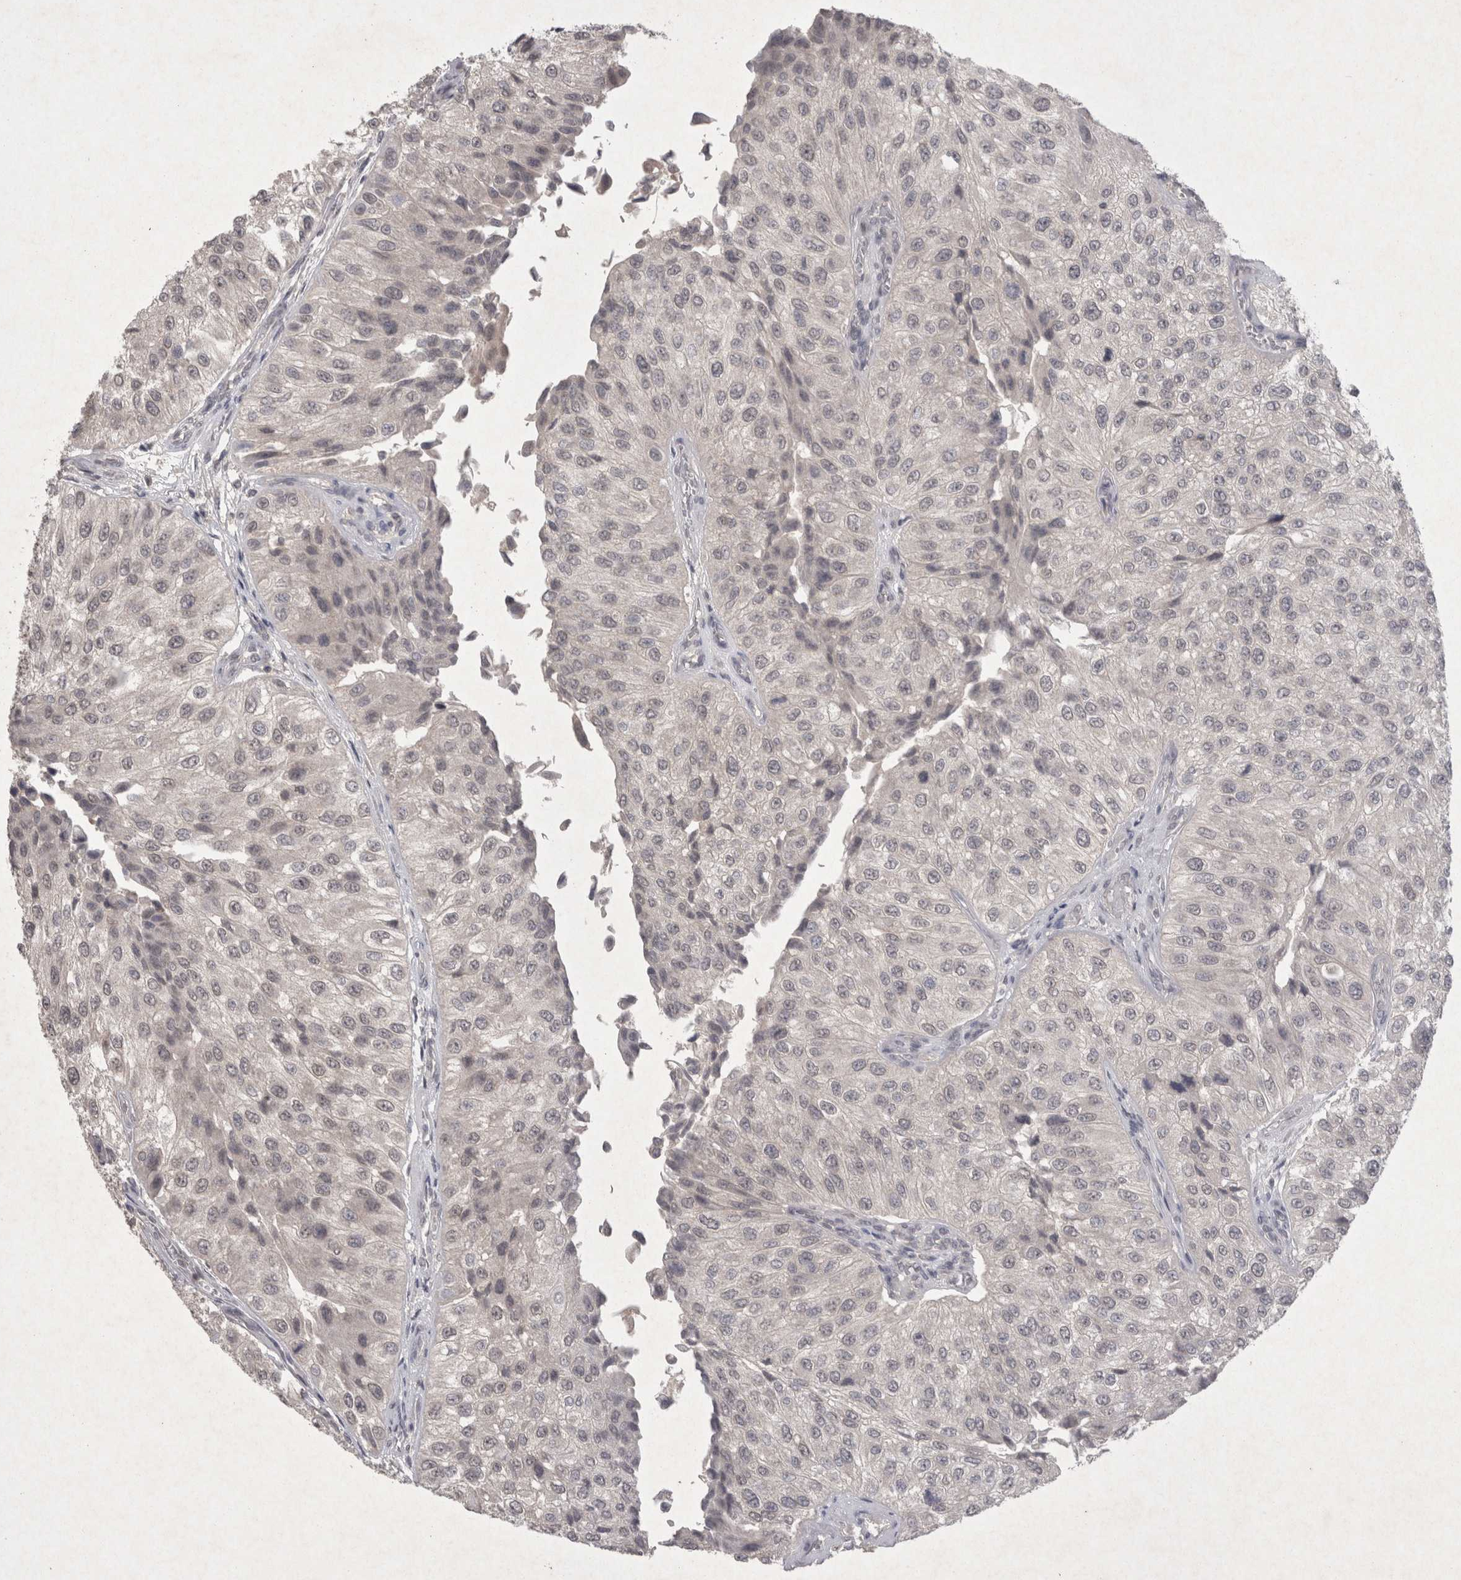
{"staining": {"intensity": "negative", "quantity": "none", "location": "none"}, "tissue": "urothelial cancer", "cell_type": "Tumor cells", "image_type": "cancer", "snomed": [{"axis": "morphology", "description": "Urothelial carcinoma, High grade"}, {"axis": "topography", "description": "Kidney"}, {"axis": "topography", "description": "Urinary bladder"}], "caption": "The photomicrograph displays no staining of tumor cells in urothelial carcinoma (high-grade).", "gene": "LYVE1", "patient": {"sex": "male", "age": 77}}